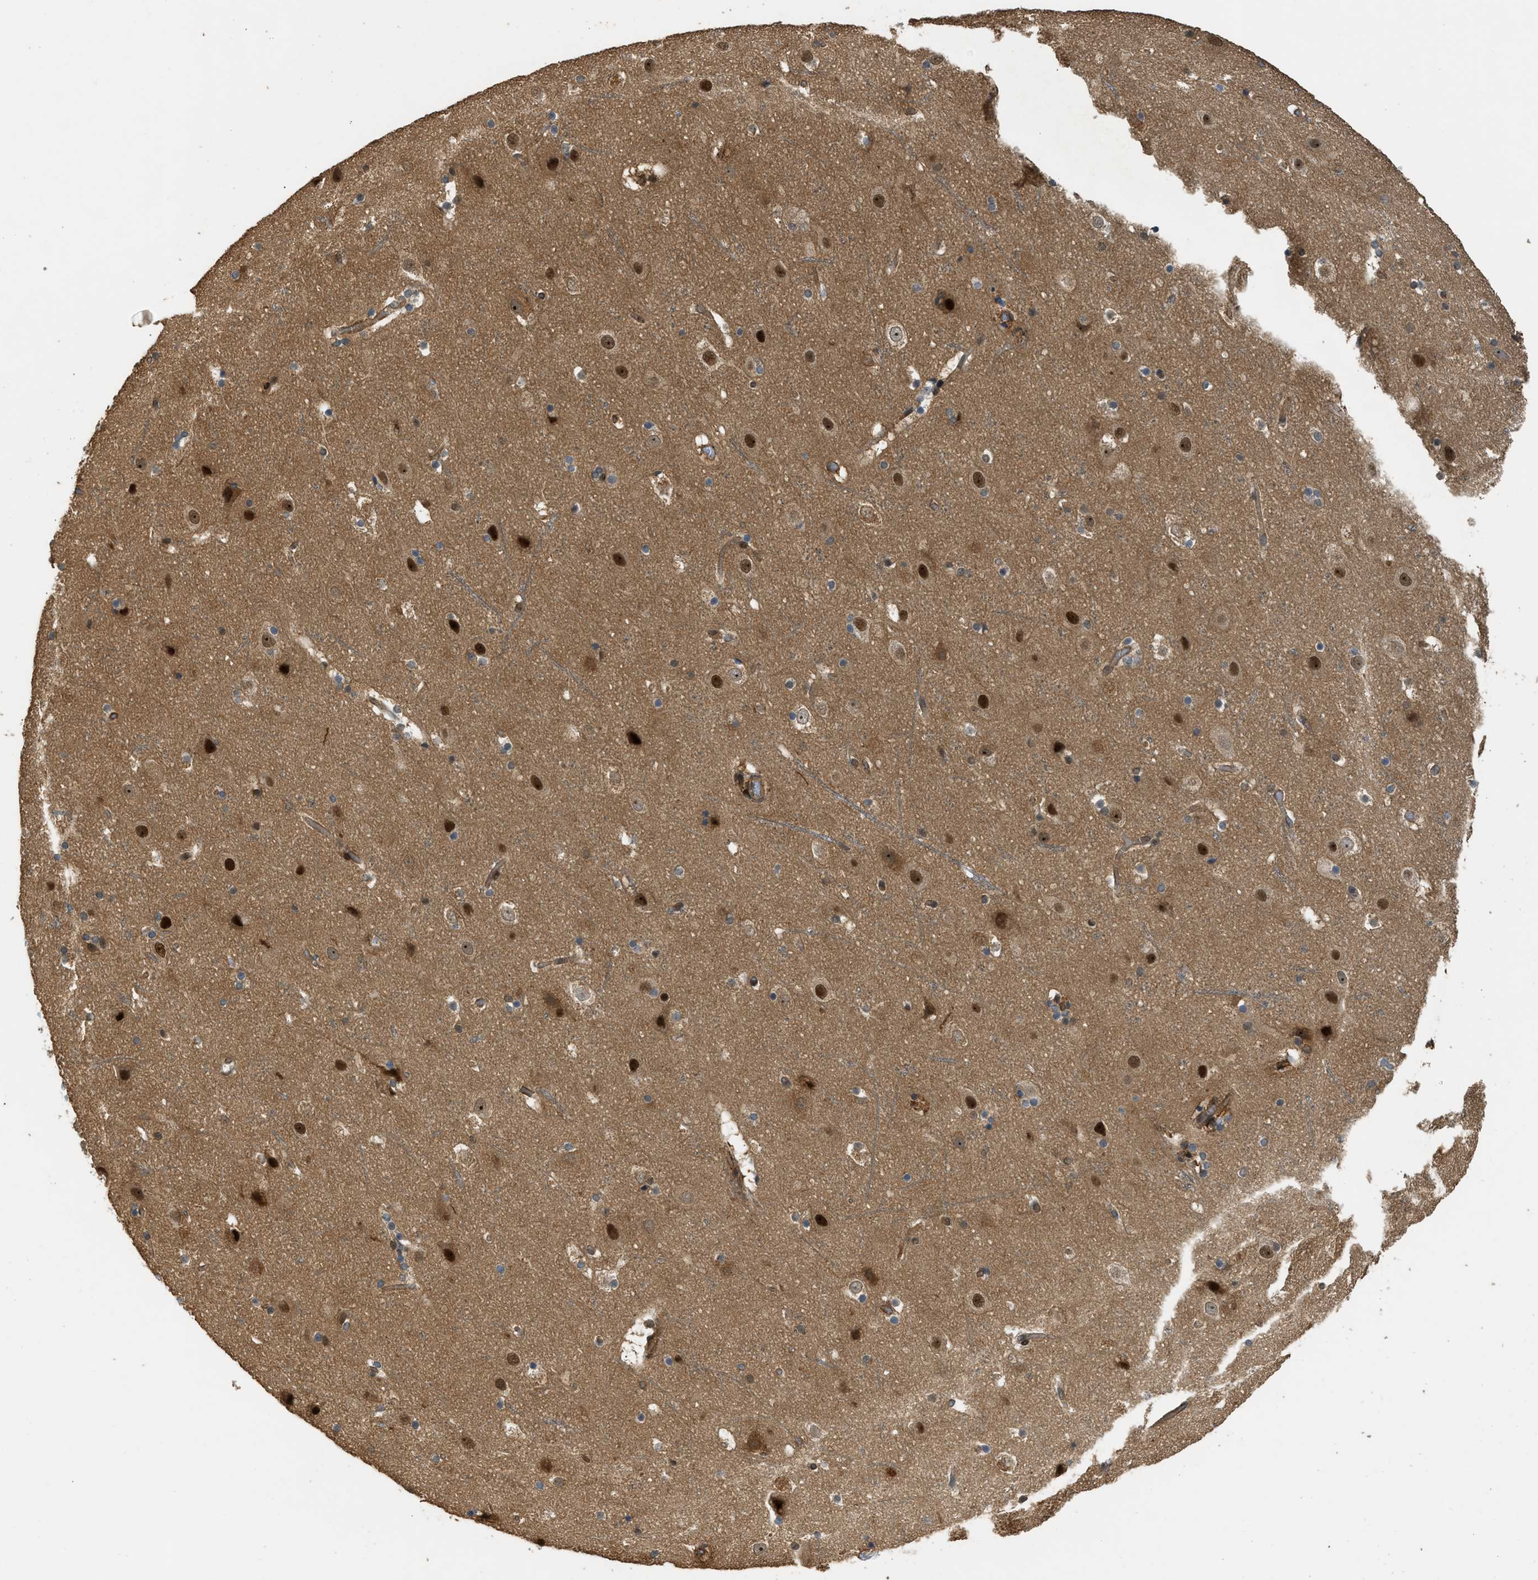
{"staining": {"intensity": "strong", "quantity": "25%-75%", "location": "cytoplasmic/membranous"}, "tissue": "cerebral cortex", "cell_type": "Endothelial cells", "image_type": "normal", "snomed": [{"axis": "morphology", "description": "Normal tissue, NOS"}, {"axis": "topography", "description": "Cerebral cortex"}], "caption": "Protein expression analysis of normal cerebral cortex demonstrates strong cytoplasmic/membranous expression in about 25%-75% of endothelial cells. The staining is performed using DAB (3,3'-diaminobenzidine) brown chromogen to label protein expression. The nuclei are counter-stained blue using hematoxylin.", "gene": "GET1", "patient": {"sex": "male", "age": 45}}